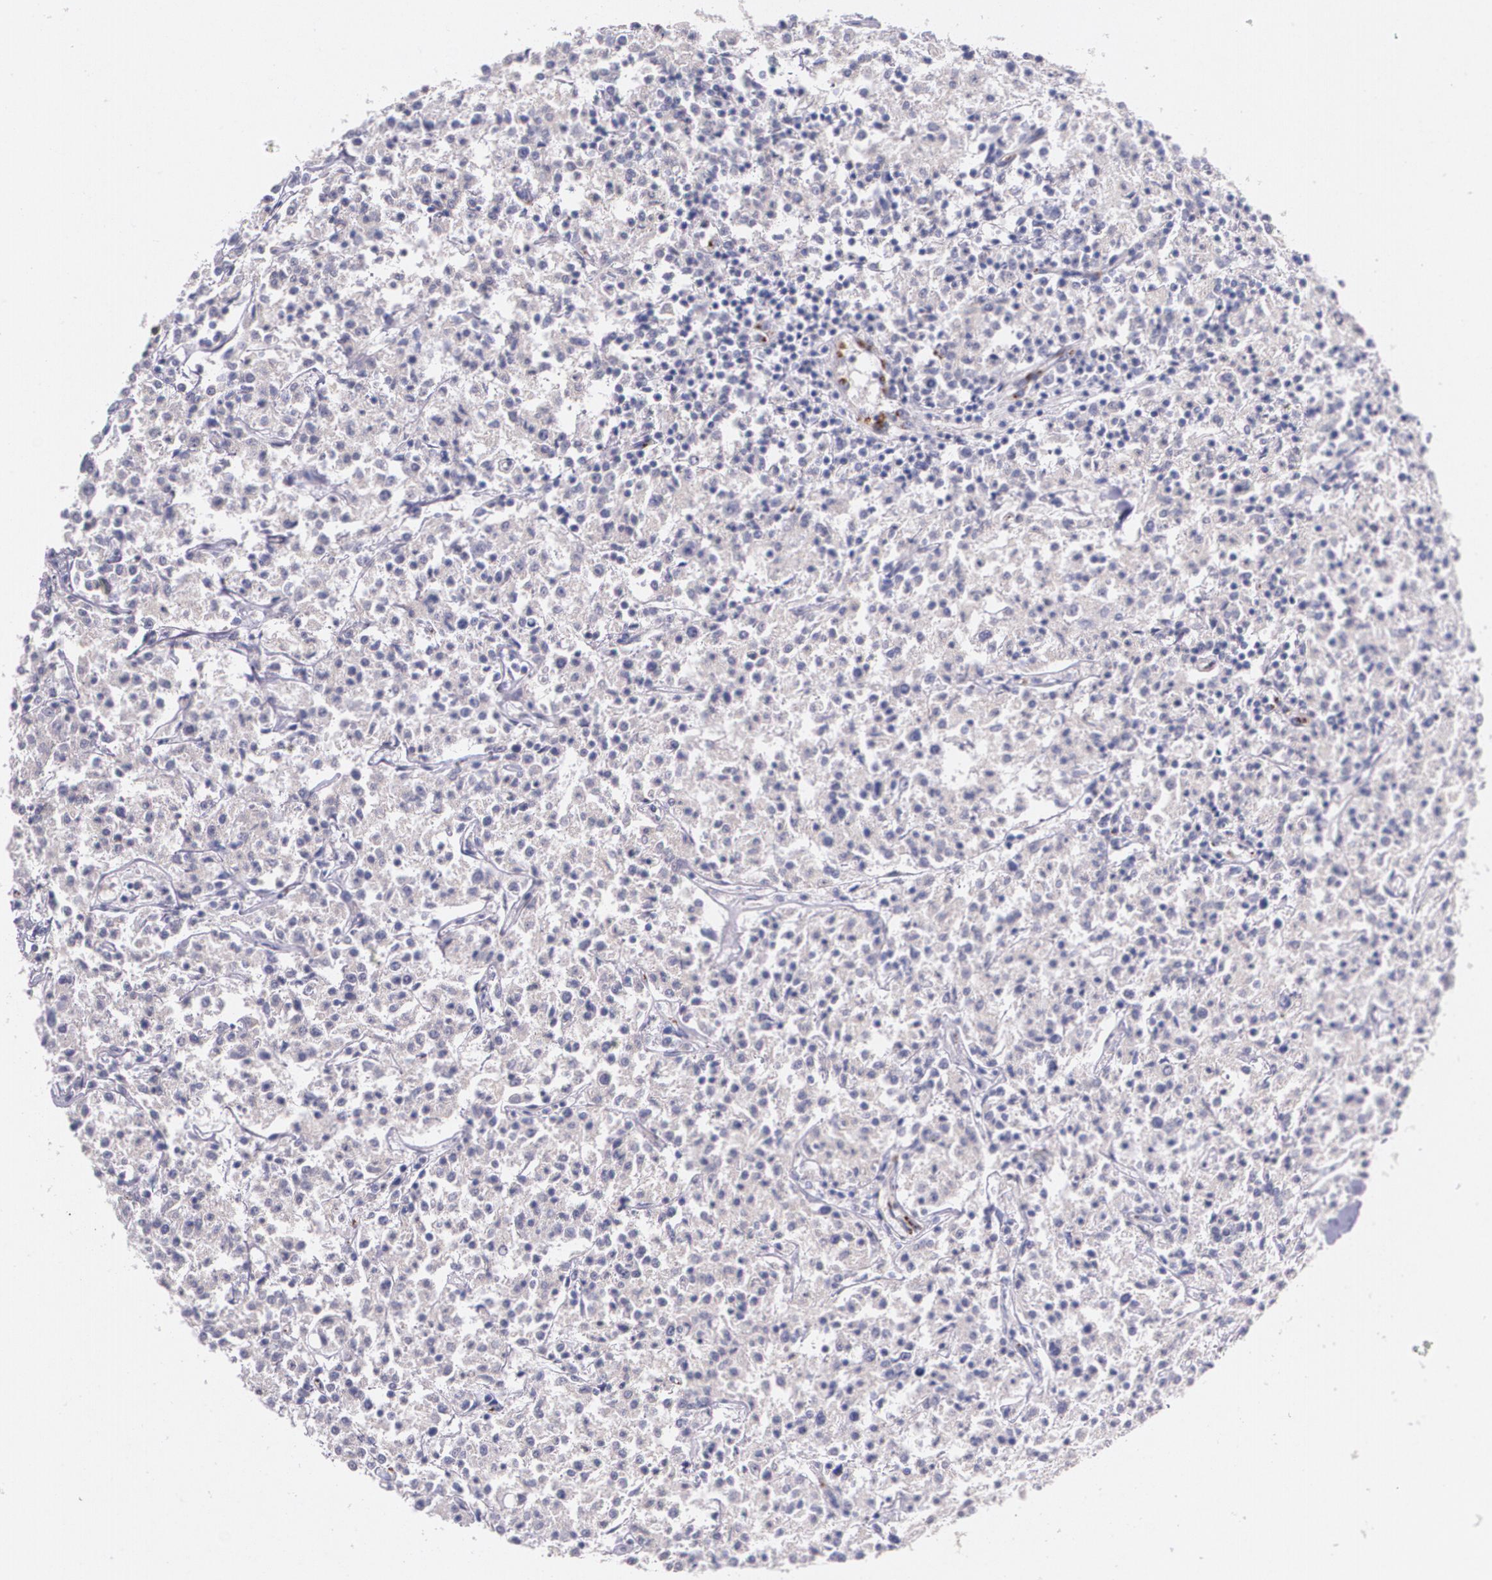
{"staining": {"intensity": "negative", "quantity": "none", "location": "none"}, "tissue": "lymphoma", "cell_type": "Tumor cells", "image_type": "cancer", "snomed": [{"axis": "morphology", "description": "Malignant lymphoma, non-Hodgkin's type, Low grade"}, {"axis": "topography", "description": "Small intestine"}], "caption": "This micrograph is of low-grade malignant lymphoma, non-Hodgkin's type stained with immunohistochemistry (IHC) to label a protein in brown with the nuclei are counter-stained blue. There is no positivity in tumor cells.", "gene": "TM4SF1", "patient": {"sex": "female", "age": 59}}